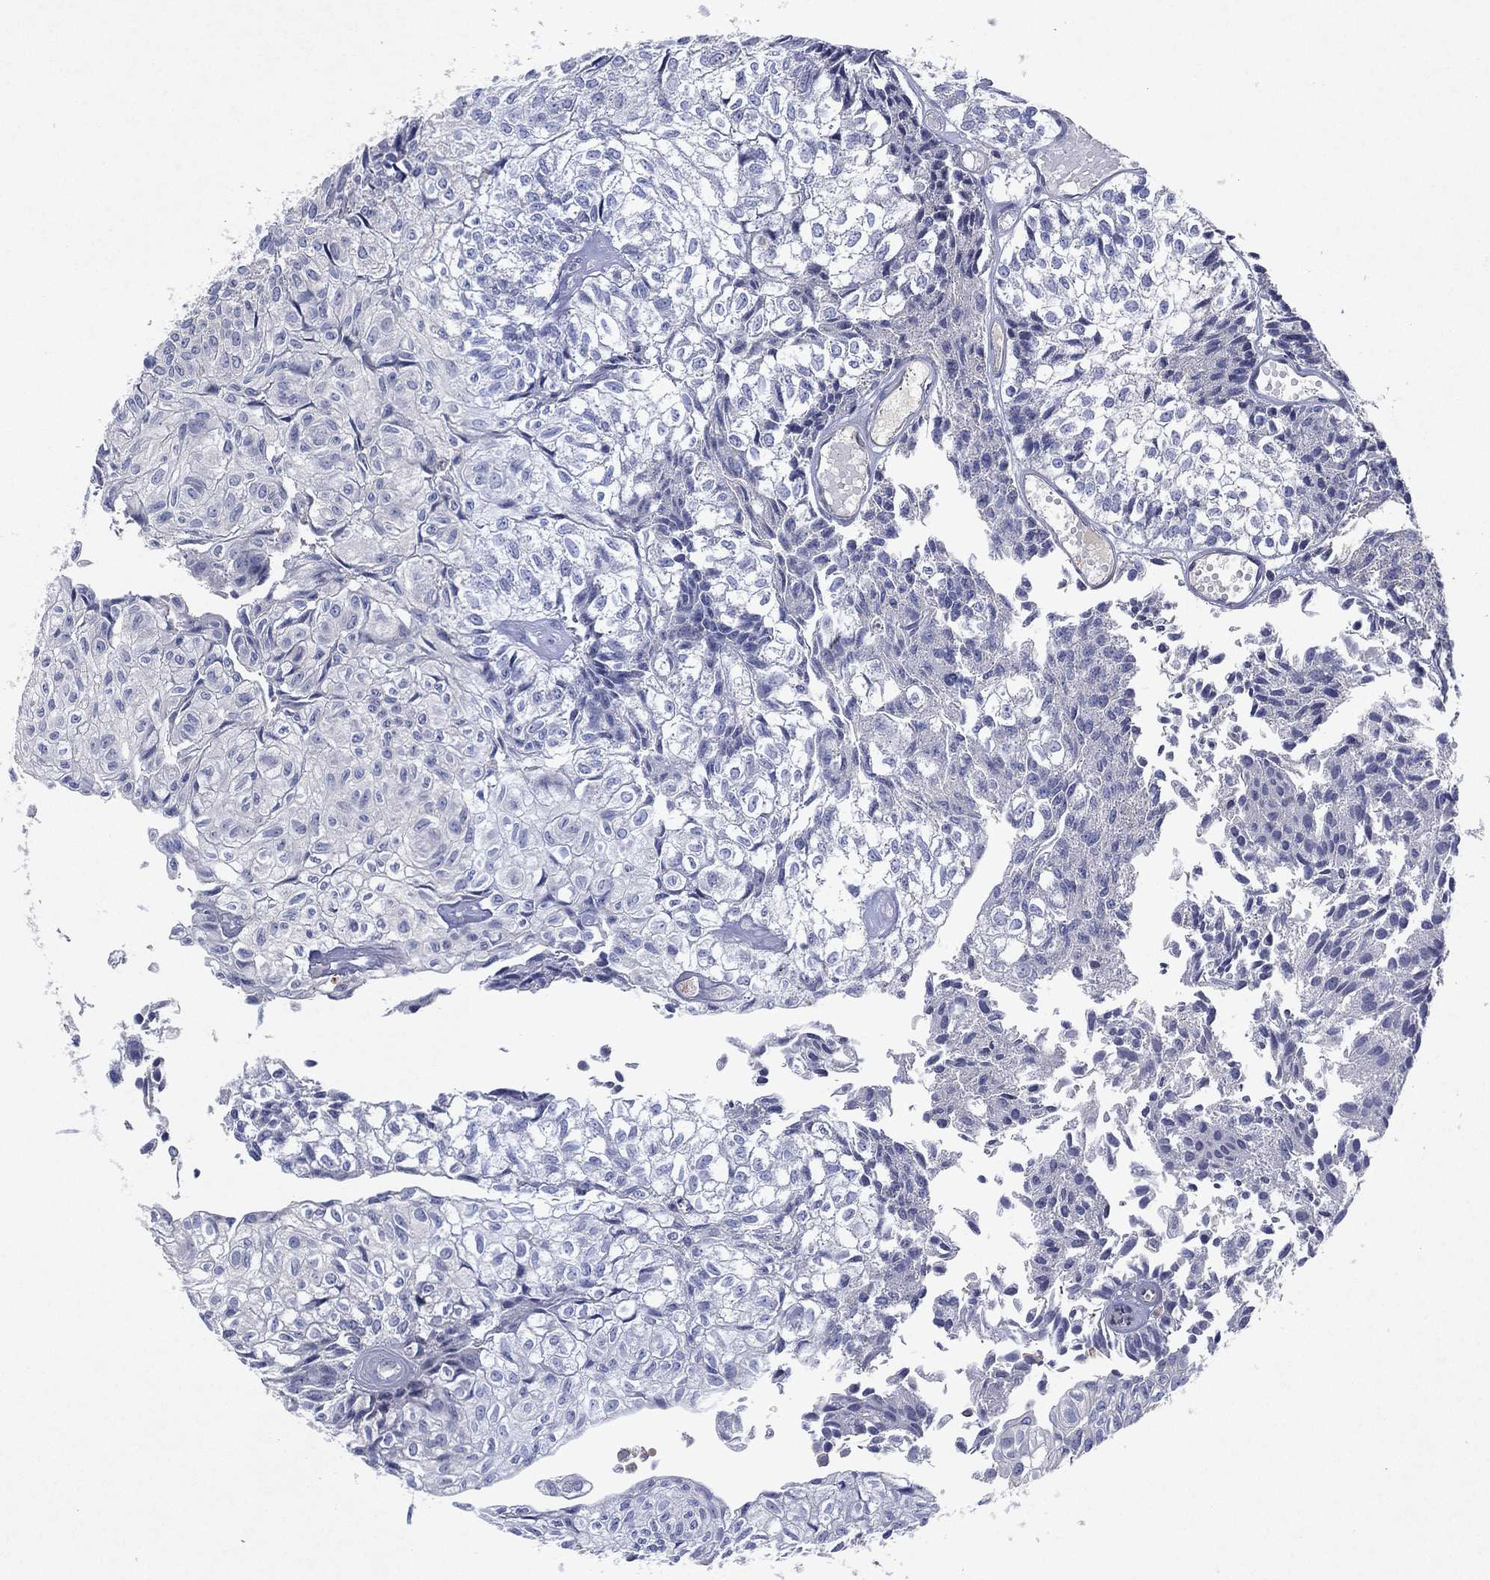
{"staining": {"intensity": "negative", "quantity": "none", "location": "none"}, "tissue": "urothelial cancer", "cell_type": "Tumor cells", "image_type": "cancer", "snomed": [{"axis": "morphology", "description": "Urothelial carcinoma, Low grade"}, {"axis": "topography", "description": "Urinary bladder"}], "caption": "High power microscopy image of an immunohistochemistry image of urothelial cancer, revealing no significant expression in tumor cells. The staining is performed using DAB (3,3'-diaminobenzidine) brown chromogen with nuclei counter-stained in using hematoxylin.", "gene": "FLI1", "patient": {"sex": "male", "age": 89}}